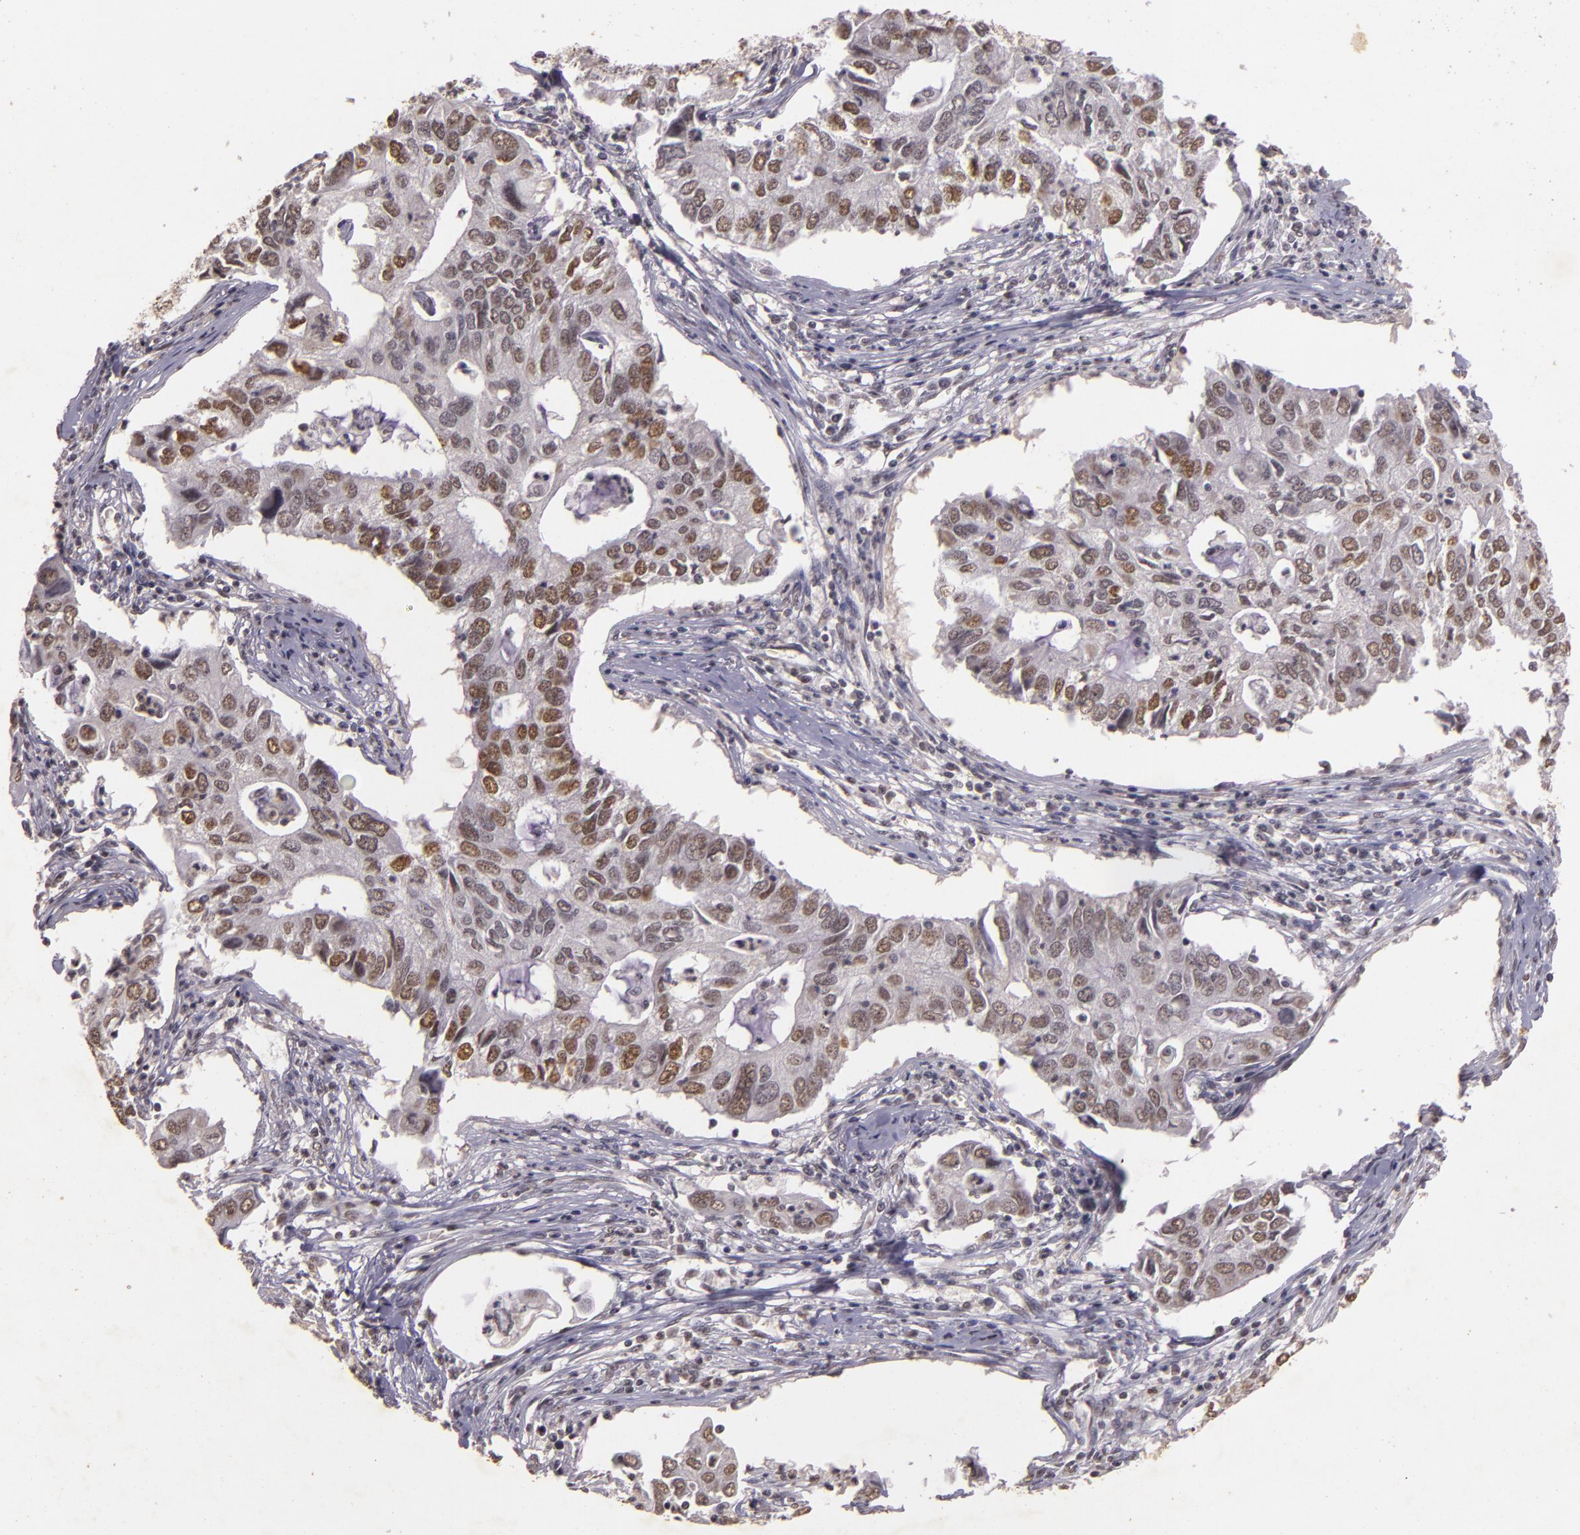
{"staining": {"intensity": "weak", "quantity": ">75%", "location": "nuclear"}, "tissue": "lung cancer", "cell_type": "Tumor cells", "image_type": "cancer", "snomed": [{"axis": "morphology", "description": "Adenocarcinoma, NOS"}, {"axis": "topography", "description": "Lung"}], "caption": "A low amount of weak nuclear expression is seen in approximately >75% of tumor cells in lung cancer (adenocarcinoma) tissue.", "gene": "CBX3", "patient": {"sex": "male", "age": 48}}